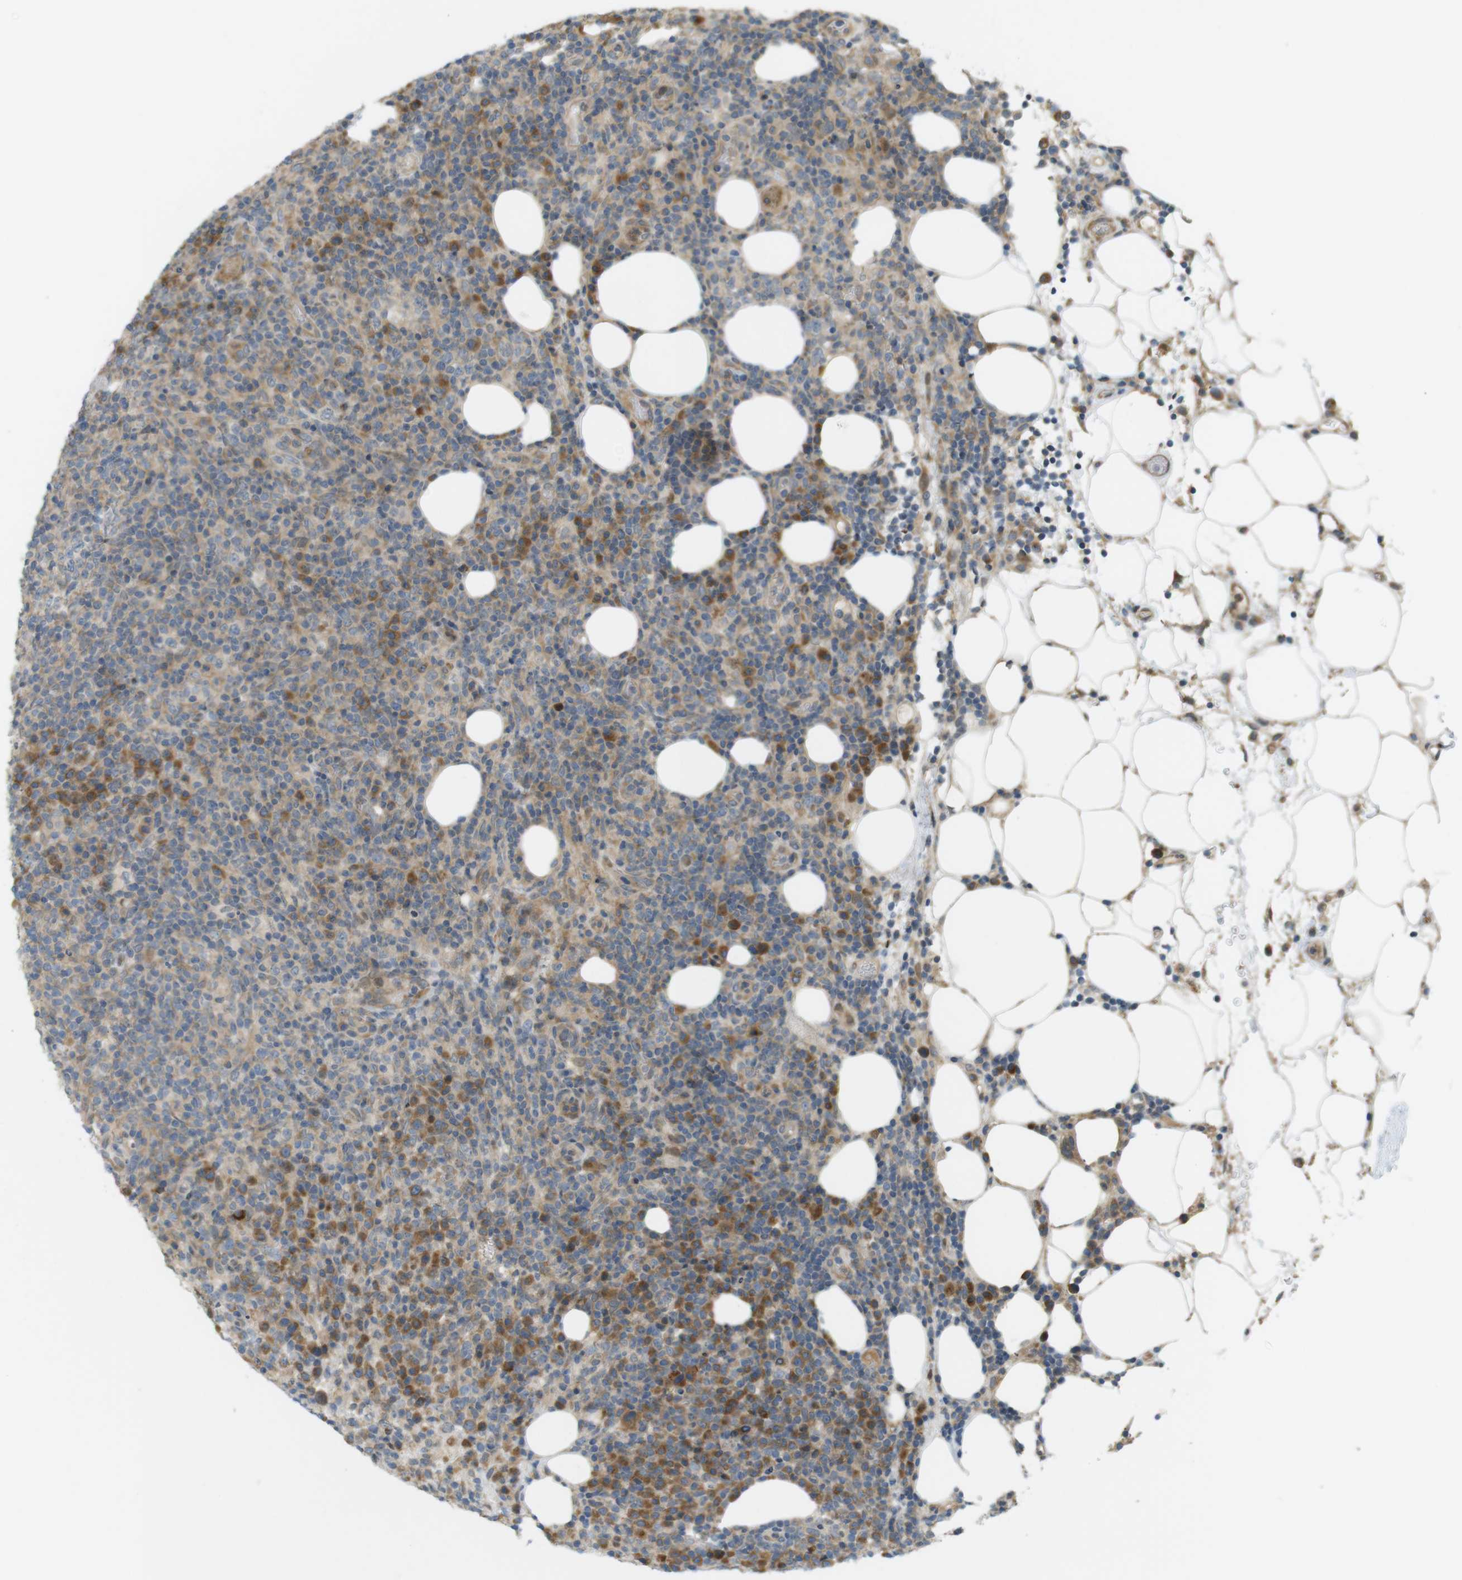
{"staining": {"intensity": "weak", "quantity": "25%-75%", "location": "cytoplasmic/membranous"}, "tissue": "lymphoma", "cell_type": "Tumor cells", "image_type": "cancer", "snomed": [{"axis": "morphology", "description": "Malignant lymphoma, non-Hodgkin's type, High grade"}, {"axis": "topography", "description": "Lymph node"}], "caption": "Malignant lymphoma, non-Hodgkin's type (high-grade) was stained to show a protein in brown. There is low levels of weak cytoplasmic/membranous positivity in about 25%-75% of tumor cells. (DAB IHC, brown staining for protein, blue staining for nuclei).", "gene": "CLRN3", "patient": {"sex": "female", "age": 76}}